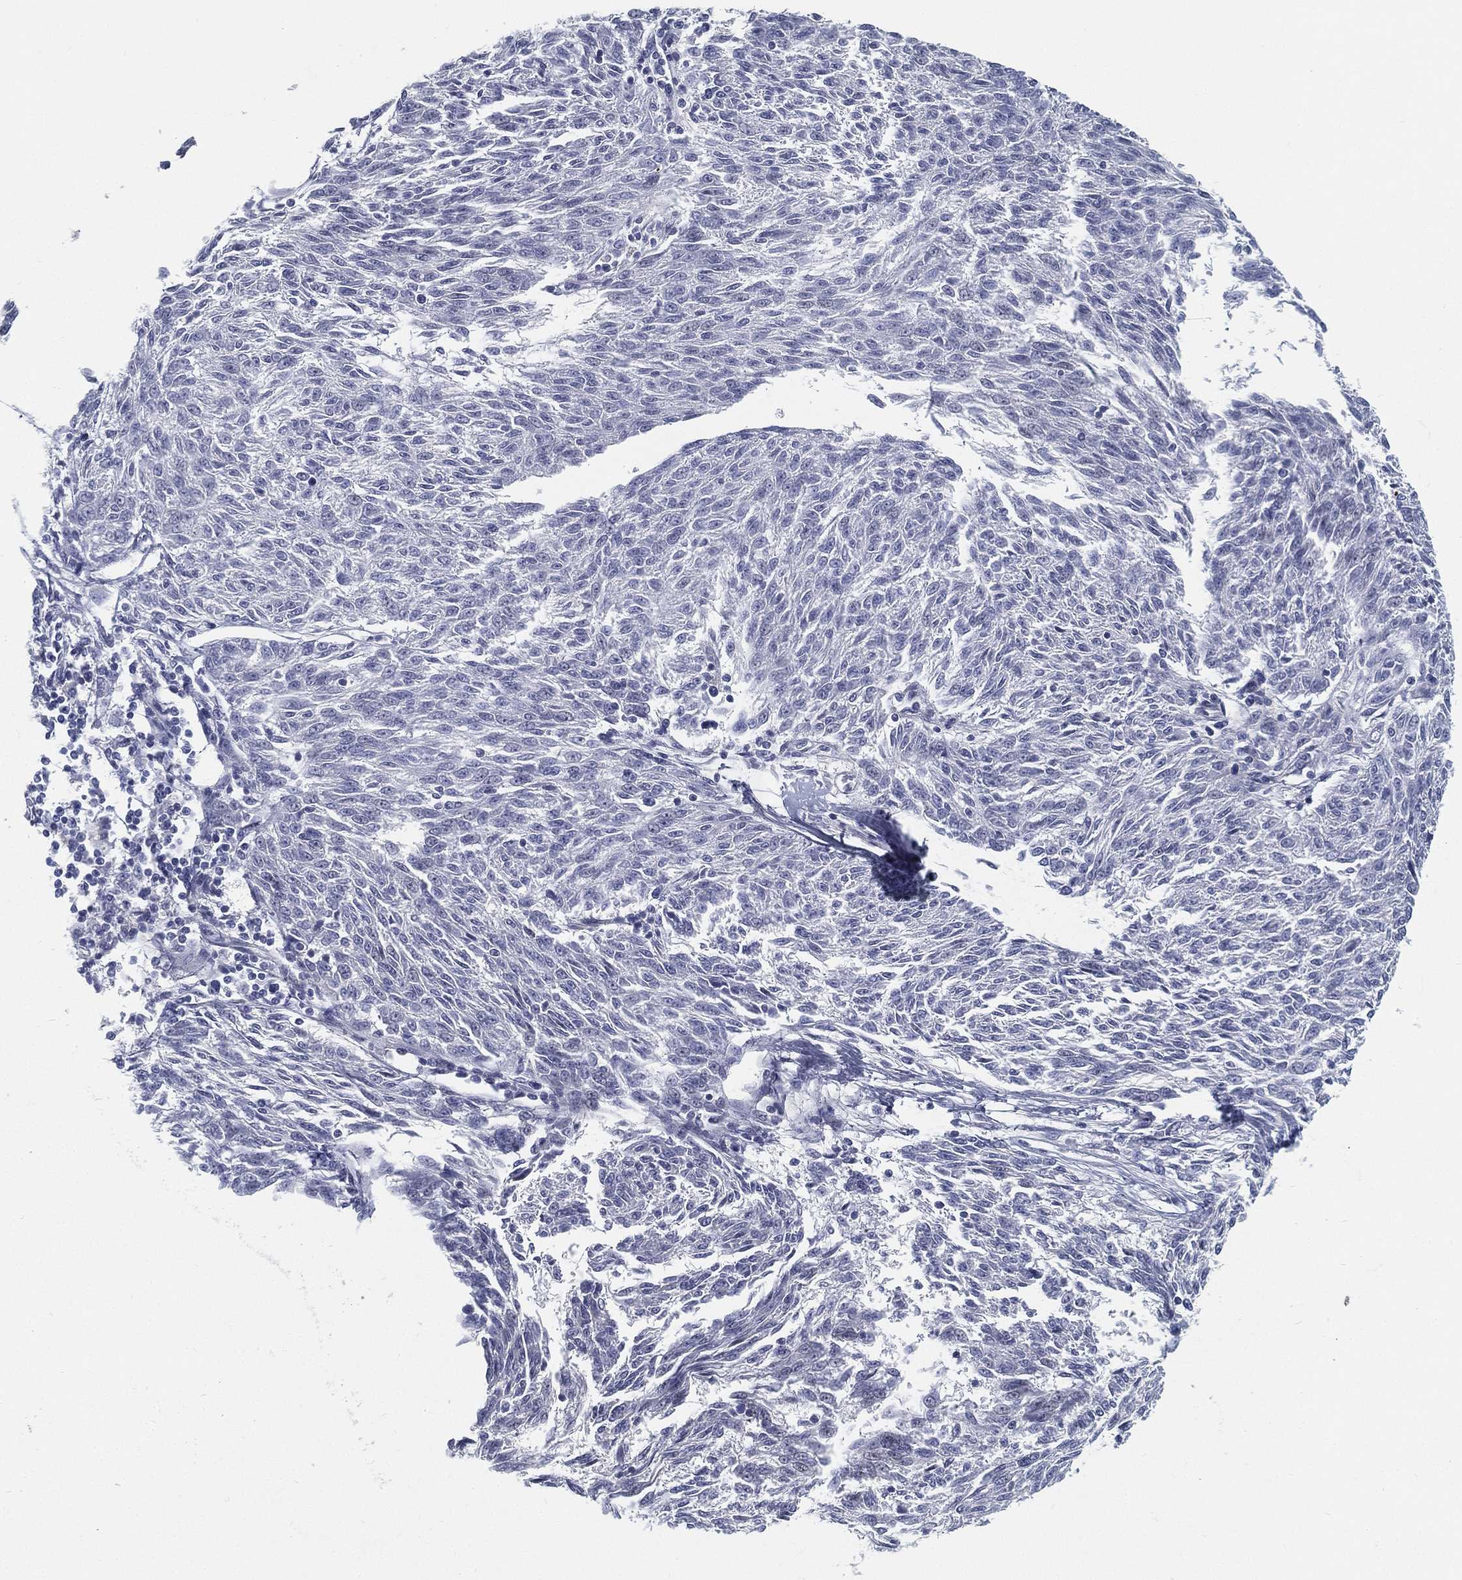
{"staining": {"intensity": "negative", "quantity": "none", "location": "none"}, "tissue": "melanoma", "cell_type": "Tumor cells", "image_type": "cancer", "snomed": [{"axis": "morphology", "description": "Malignant melanoma, NOS"}, {"axis": "topography", "description": "Skin"}], "caption": "Tumor cells are negative for protein expression in human malignant melanoma.", "gene": "SPPL2C", "patient": {"sex": "female", "age": 72}}